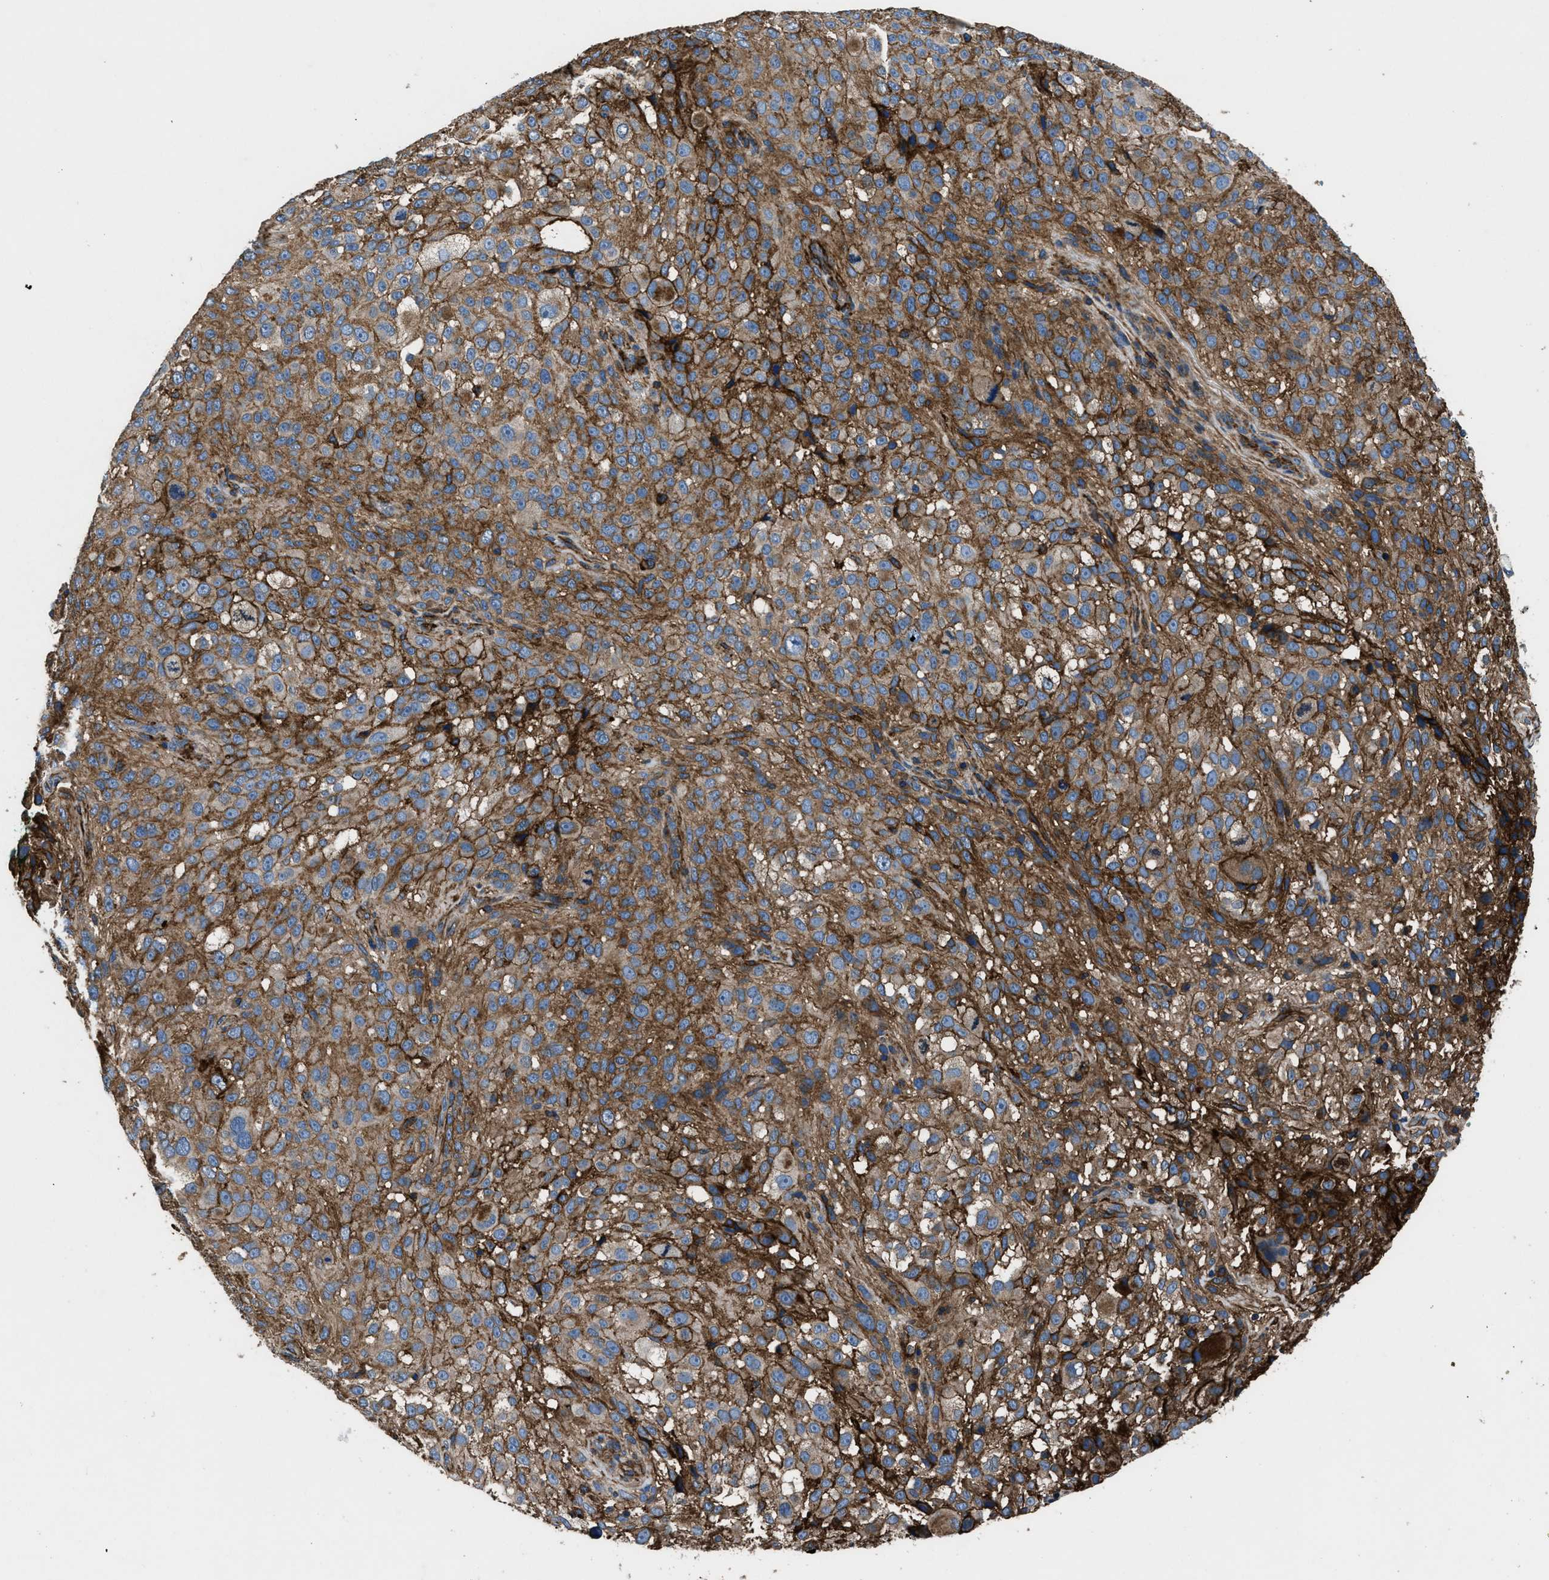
{"staining": {"intensity": "moderate", "quantity": ">75%", "location": "cytoplasmic/membranous"}, "tissue": "melanoma", "cell_type": "Tumor cells", "image_type": "cancer", "snomed": [{"axis": "morphology", "description": "Necrosis, NOS"}, {"axis": "morphology", "description": "Malignant melanoma, NOS"}, {"axis": "topography", "description": "Skin"}], "caption": "Immunohistochemistry (DAB (3,3'-diaminobenzidine)) staining of human melanoma exhibits moderate cytoplasmic/membranous protein staining in approximately >75% of tumor cells.", "gene": "CD276", "patient": {"sex": "female", "age": 87}}